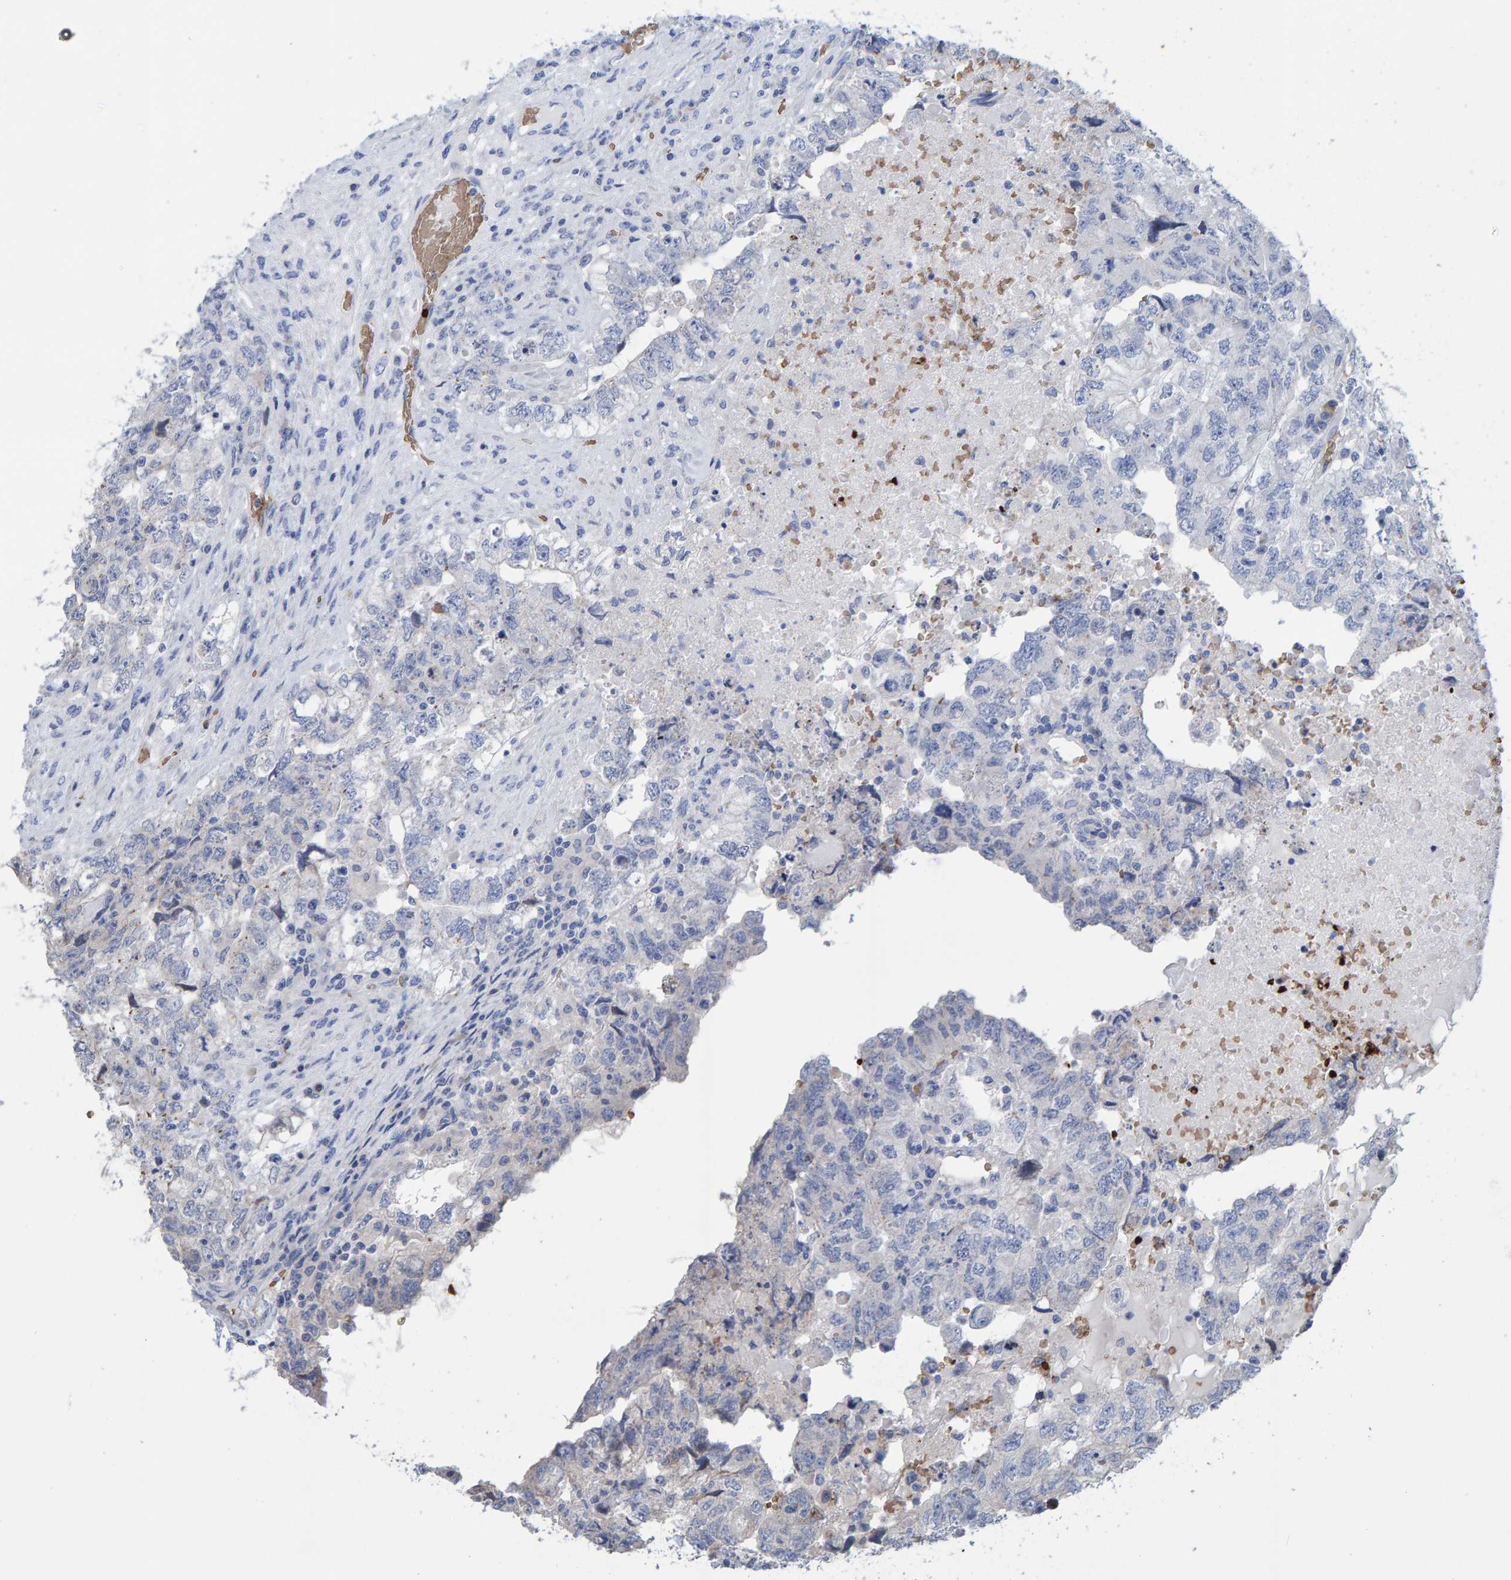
{"staining": {"intensity": "negative", "quantity": "none", "location": "none"}, "tissue": "testis cancer", "cell_type": "Tumor cells", "image_type": "cancer", "snomed": [{"axis": "morphology", "description": "Carcinoma, Embryonal, NOS"}, {"axis": "topography", "description": "Testis"}], "caption": "A histopathology image of testis cancer (embryonal carcinoma) stained for a protein displays no brown staining in tumor cells.", "gene": "VPS9D1", "patient": {"sex": "male", "age": 36}}